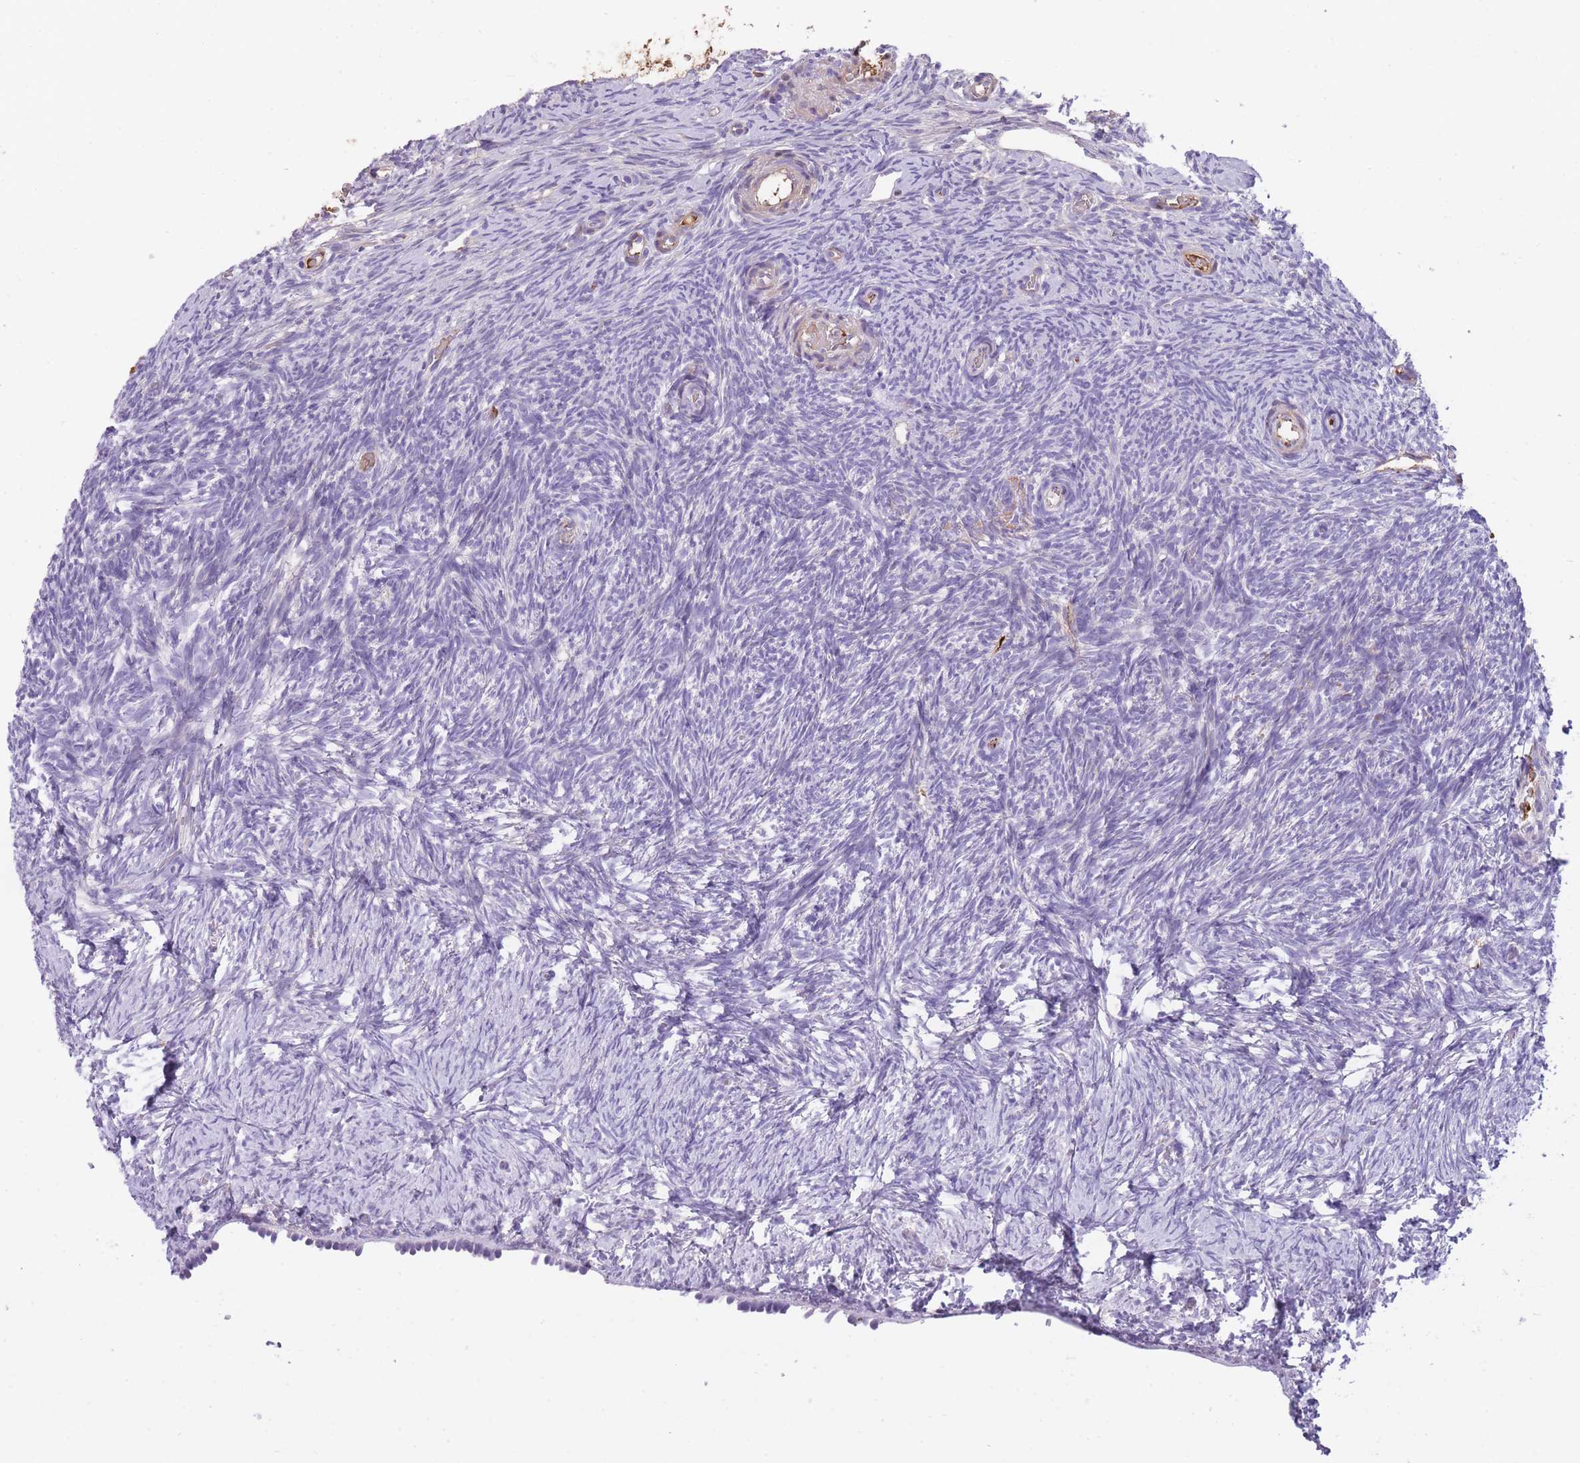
{"staining": {"intensity": "negative", "quantity": "none", "location": "none"}, "tissue": "ovary", "cell_type": "Ovarian stroma cells", "image_type": "normal", "snomed": [{"axis": "morphology", "description": "Normal tissue, NOS"}, {"axis": "topography", "description": "Ovary"}], "caption": "High power microscopy micrograph of an immunohistochemistry (IHC) histopathology image of benign ovary, revealing no significant staining in ovarian stroma cells.", "gene": "GNAT1", "patient": {"sex": "female", "age": 39}}